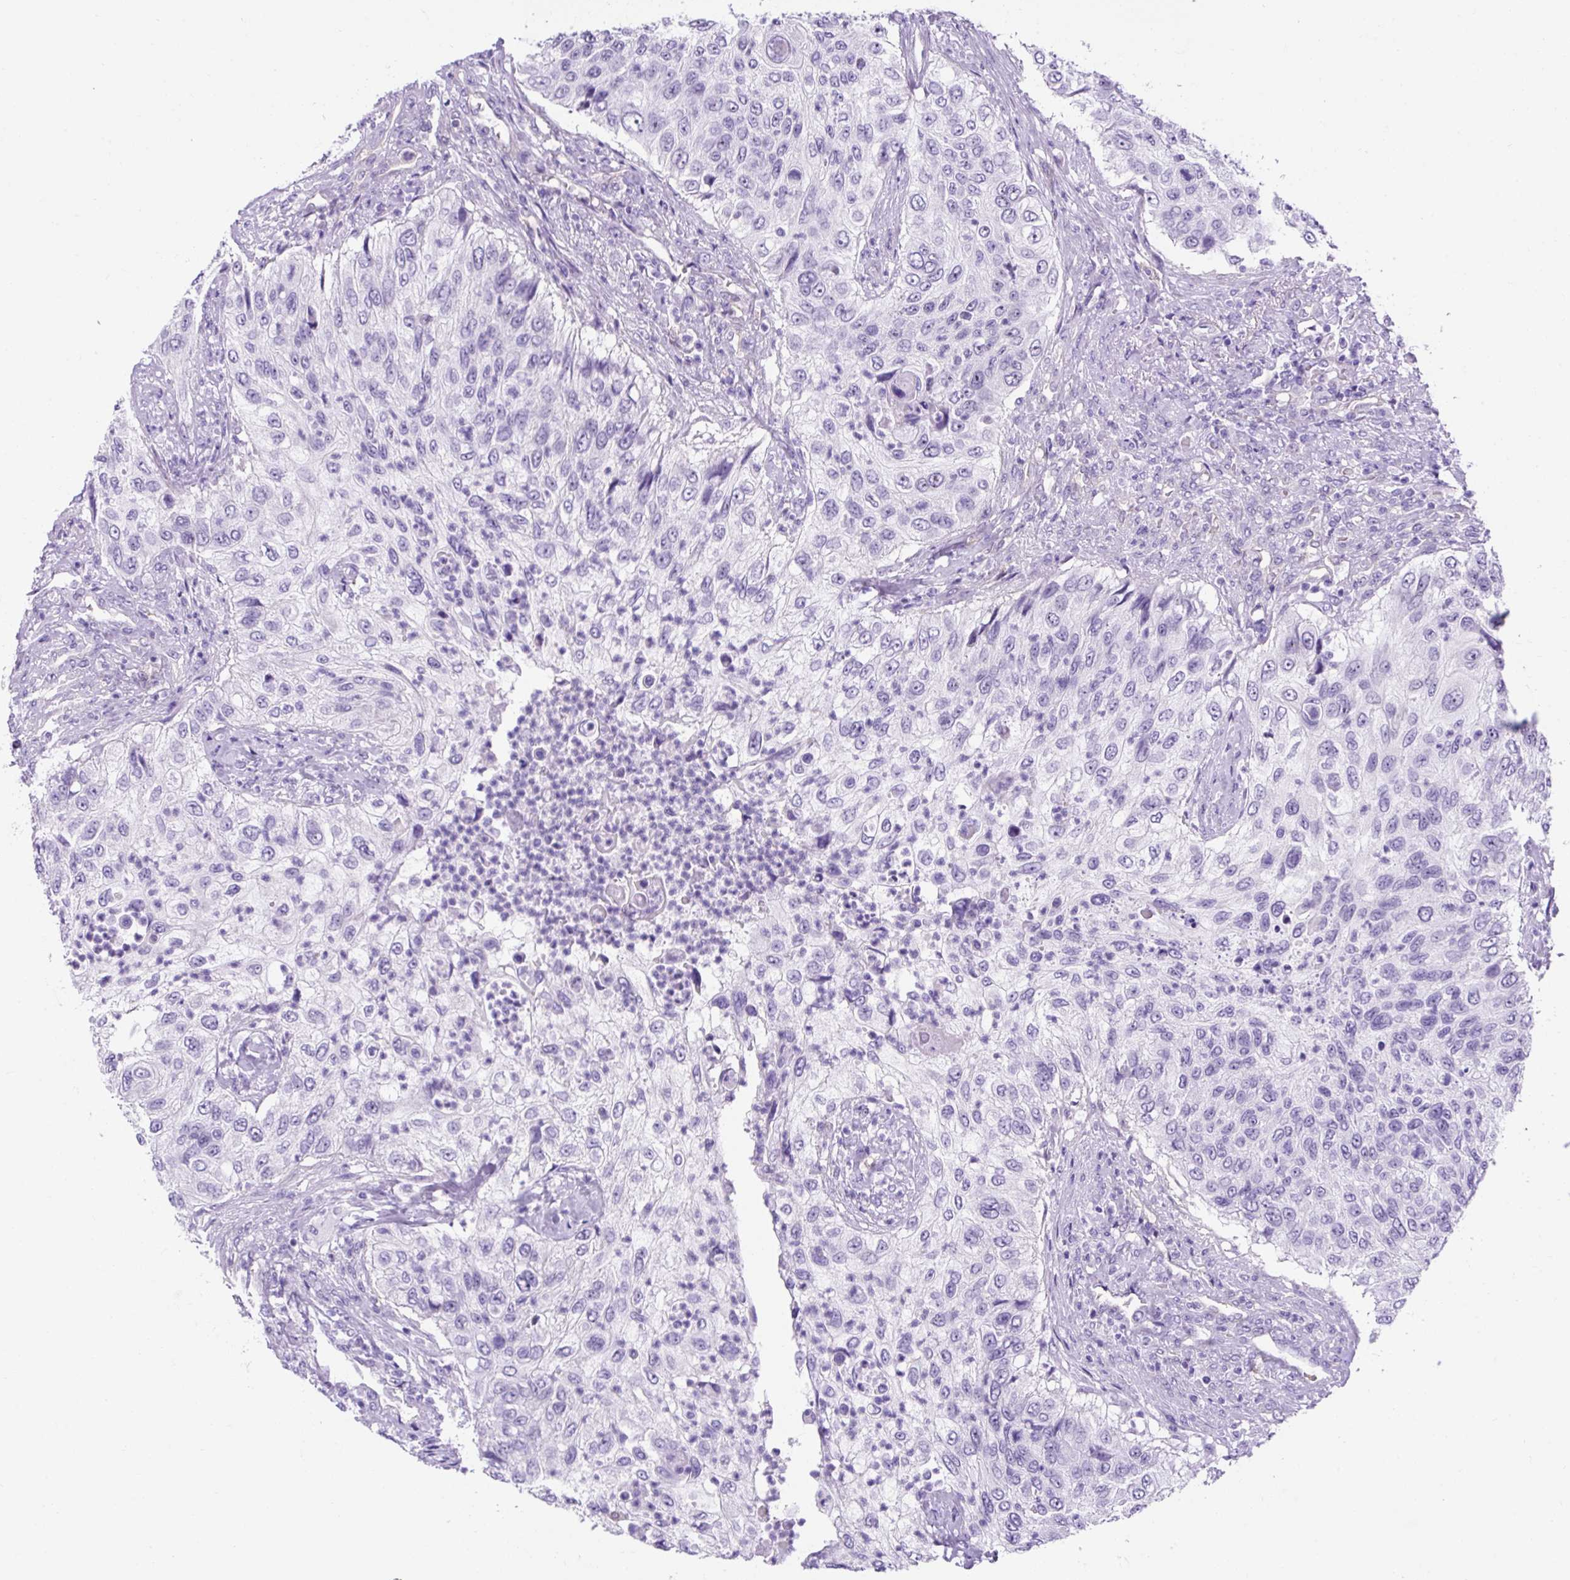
{"staining": {"intensity": "negative", "quantity": "none", "location": "none"}, "tissue": "urothelial cancer", "cell_type": "Tumor cells", "image_type": "cancer", "snomed": [{"axis": "morphology", "description": "Urothelial carcinoma, High grade"}, {"axis": "topography", "description": "Urinary bladder"}], "caption": "An image of urothelial cancer stained for a protein demonstrates no brown staining in tumor cells.", "gene": "KRT12", "patient": {"sex": "female", "age": 60}}